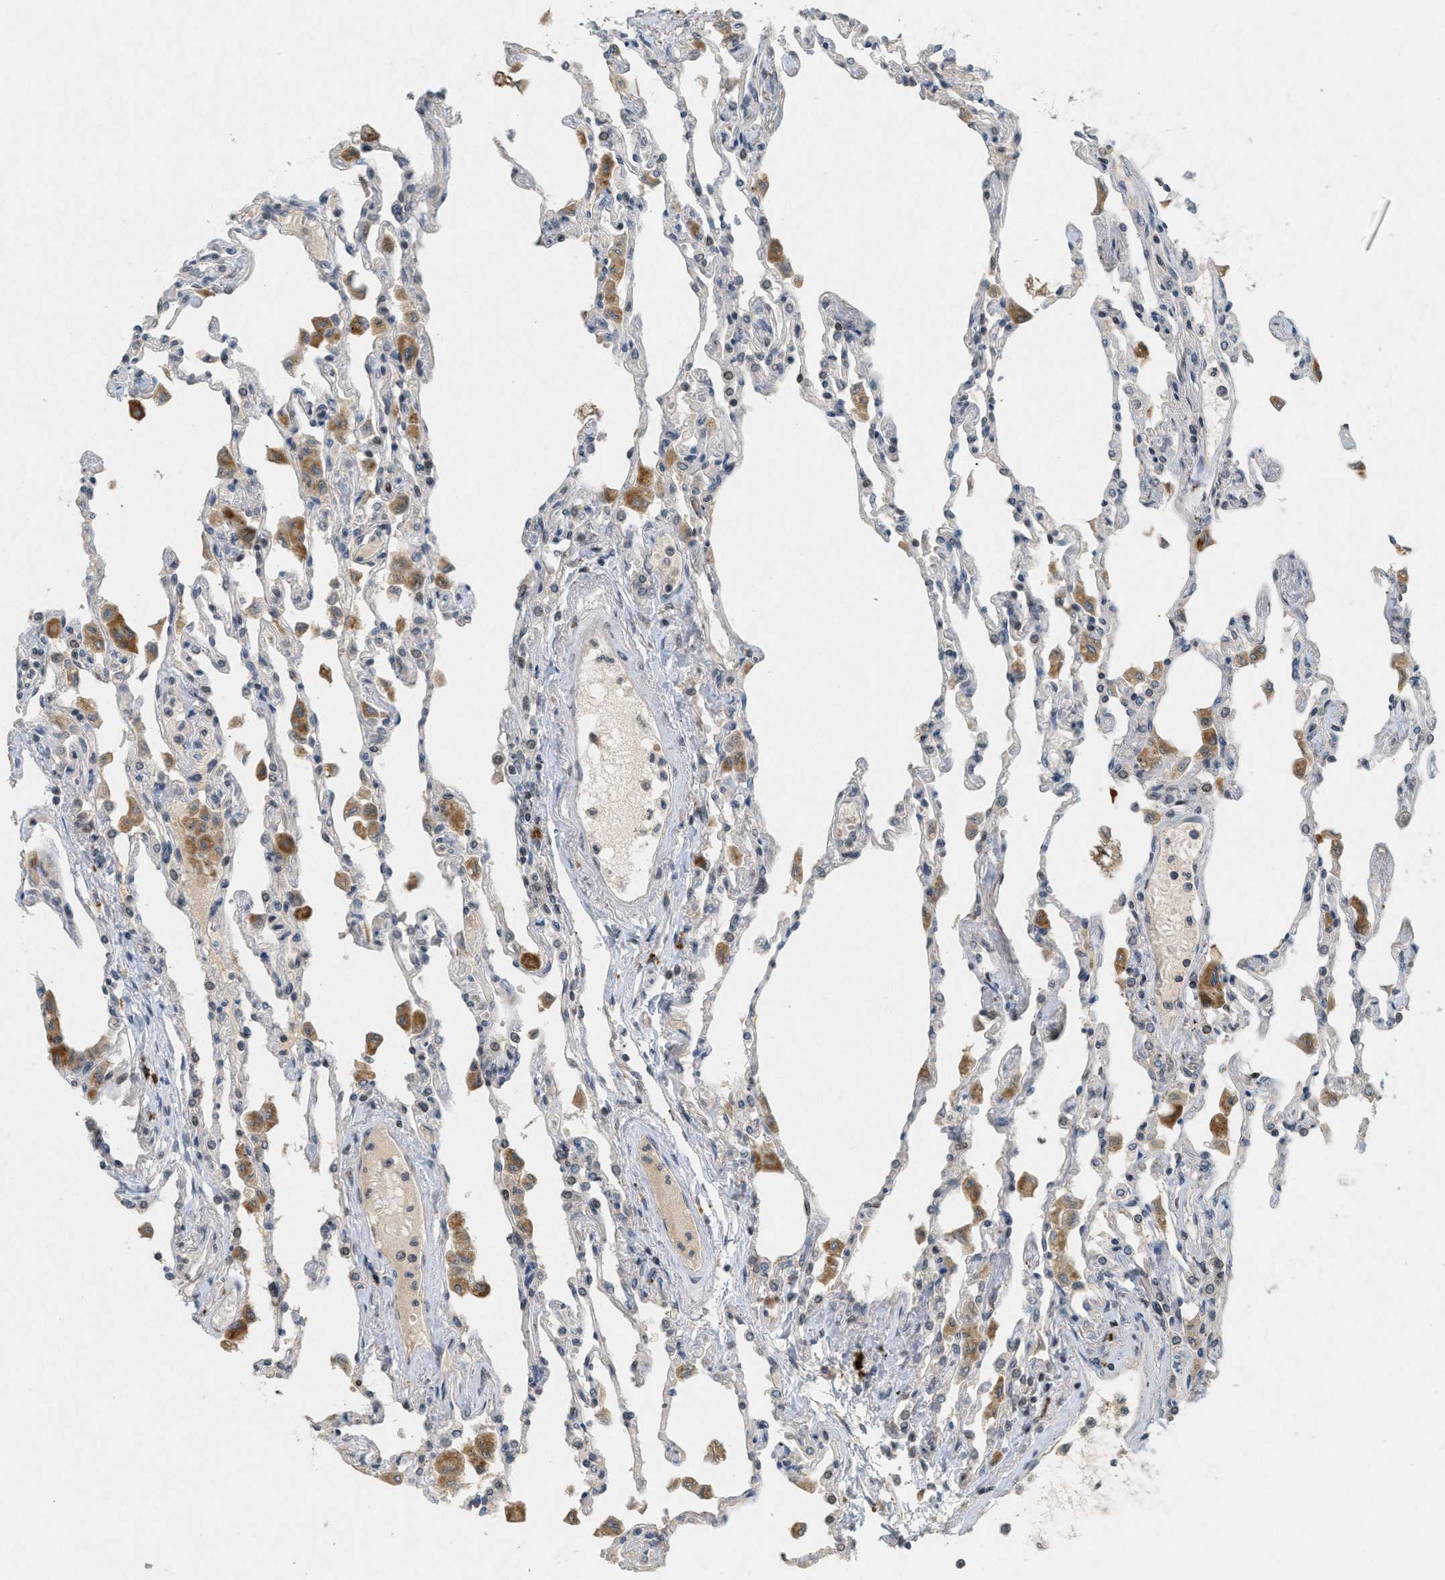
{"staining": {"intensity": "moderate", "quantity": "<25%", "location": "nuclear"}, "tissue": "lung", "cell_type": "Alveolar cells", "image_type": "normal", "snomed": [{"axis": "morphology", "description": "Normal tissue, NOS"}, {"axis": "topography", "description": "Bronchus"}, {"axis": "topography", "description": "Lung"}], "caption": "This histopathology image displays IHC staining of benign lung, with low moderate nuclear positivity in approximately <25% of alveolar cells.", "gene": "ABHD6", "patient": {"sex": "female", "age": 49}}